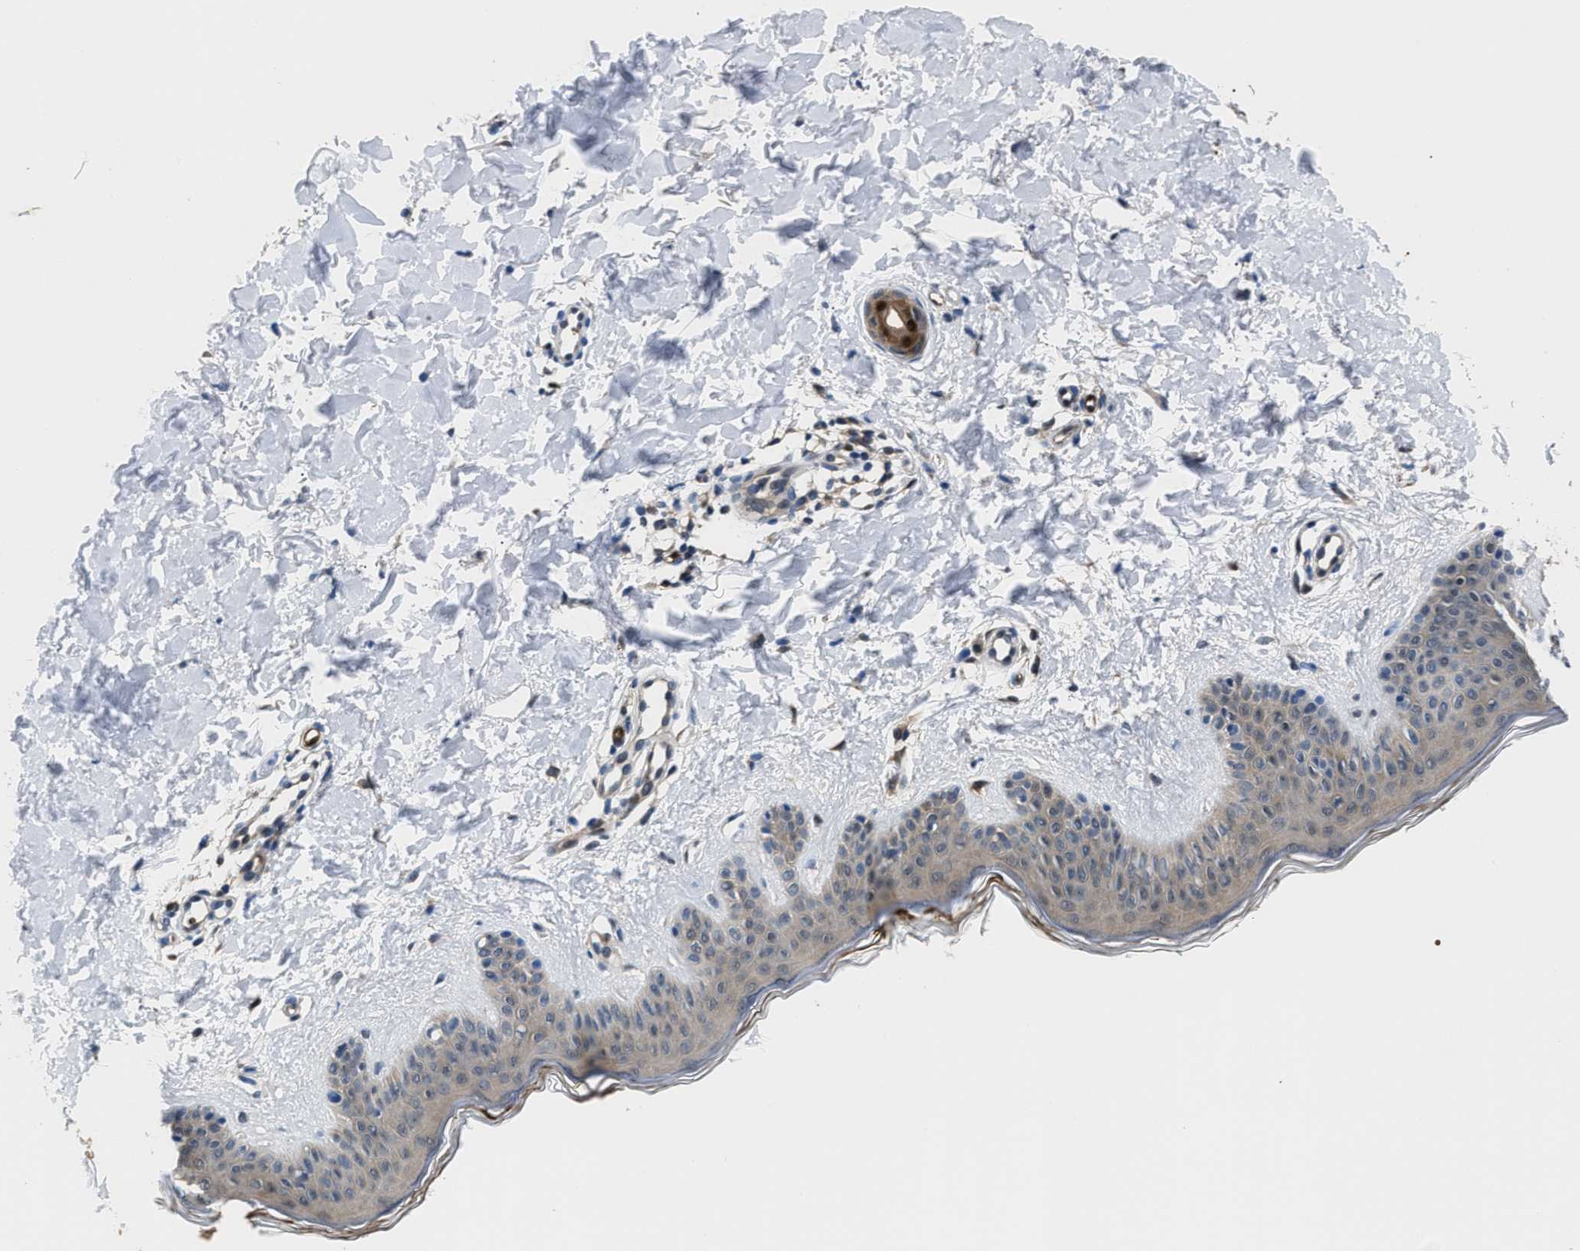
{"staining": {"intensity": "weak", "quantity": "25%-75%", "location": "cytoplasmic/membranous"}, "tissue": "skin", "cell_type": "Fibroblasts", "image_type": "normal", "snomed": [{"axis": "morphology", "description": "Normal tissue, NOS"}, {"axis": "topography", "description": "Skin"}], "caption": "Immunohistochemistry (IHC) (DAB (3,3'-diaminobenzidine)) staining of benign human skin exhibits weak cytoplasmic/membranous protein positivity in approximately 25%-75% of fibroblasts.", "gene": "PPA1", "patient": {"sex": "male", "age": 30}}